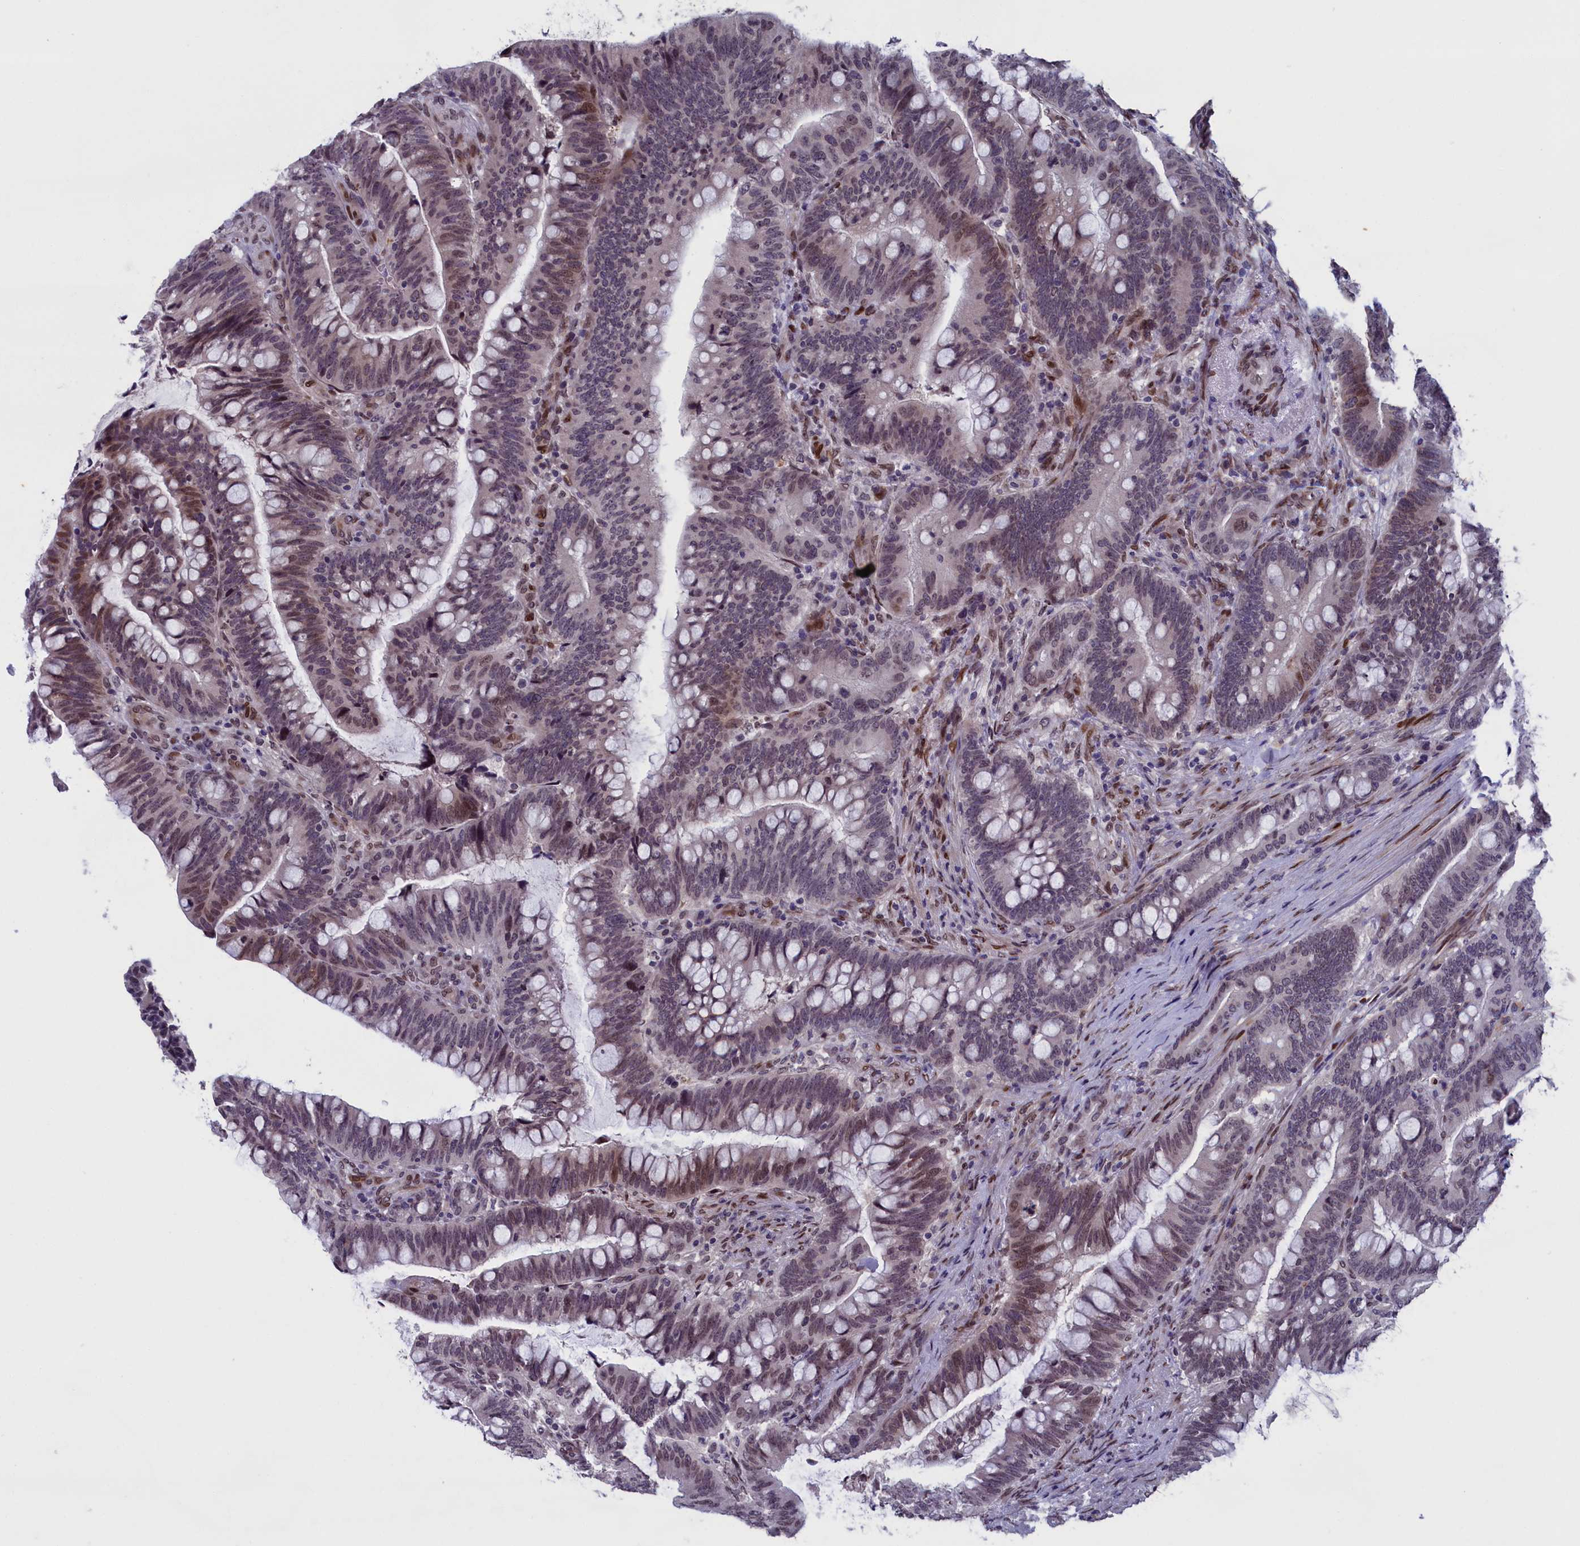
{"staining": {"intensity": "moderate", "quantity": "25%-75%", "location": "nuclear"}, "tissue": "colorectal cancer", "cell_type": "Tumor cells", "image_type": "cancer", "snomed": [{"axis": "morphology", "description": "Adenocarcinoma, NOS"}, {"axis": "topography", "description": "Colon"}], "caption": "Brown immunohistochemical staining in adenocarcinoma (colorectal) reveals moderate nuclear expression in approximately 25%-75% of tumor cells. (DAB (3,3'-diaminobenzidine) IHC, brown staining for protein, blue staining for nuclei).", "gene": "GPSM1", "patient": {"sex": "female", "age": 66}}